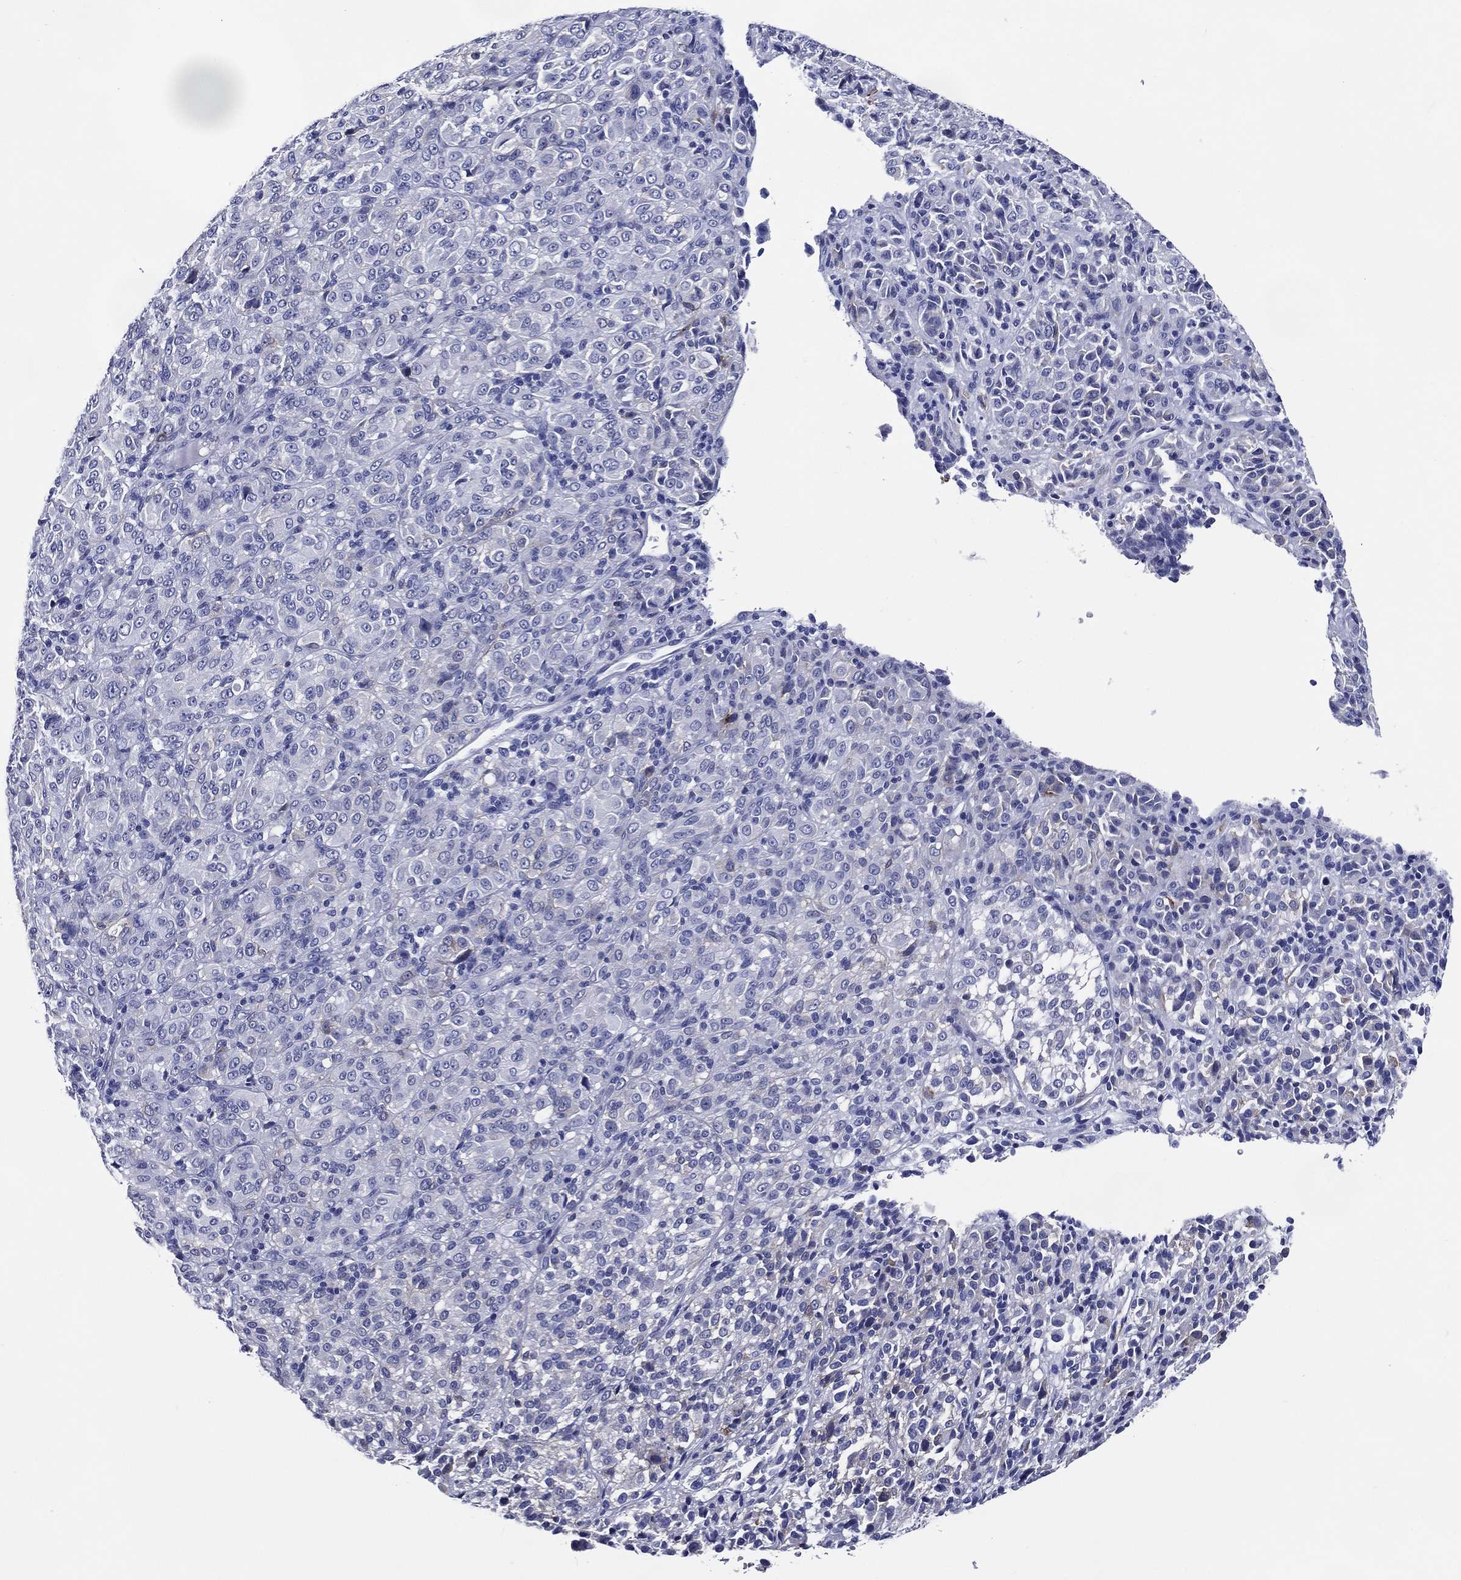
{"staining": {"intensity": "negative", "quantity": "none", "location": "none"}, "tissue": "melanoma", "cell_type": "Tumor cells", "image_type": "cancer", "snomed": [{"axis": "morphology", "description": "Malignant melanoma, Metastatic site"}, {"axis": "topography", "description": "Brain"}], "caption": "A photomicrograph of malignant melanoma (metastatic site) stained for a protein shows no brown staining in tumor cells.", "gene": "ACE2", "patient": {"sex": "female", "age": 56}}